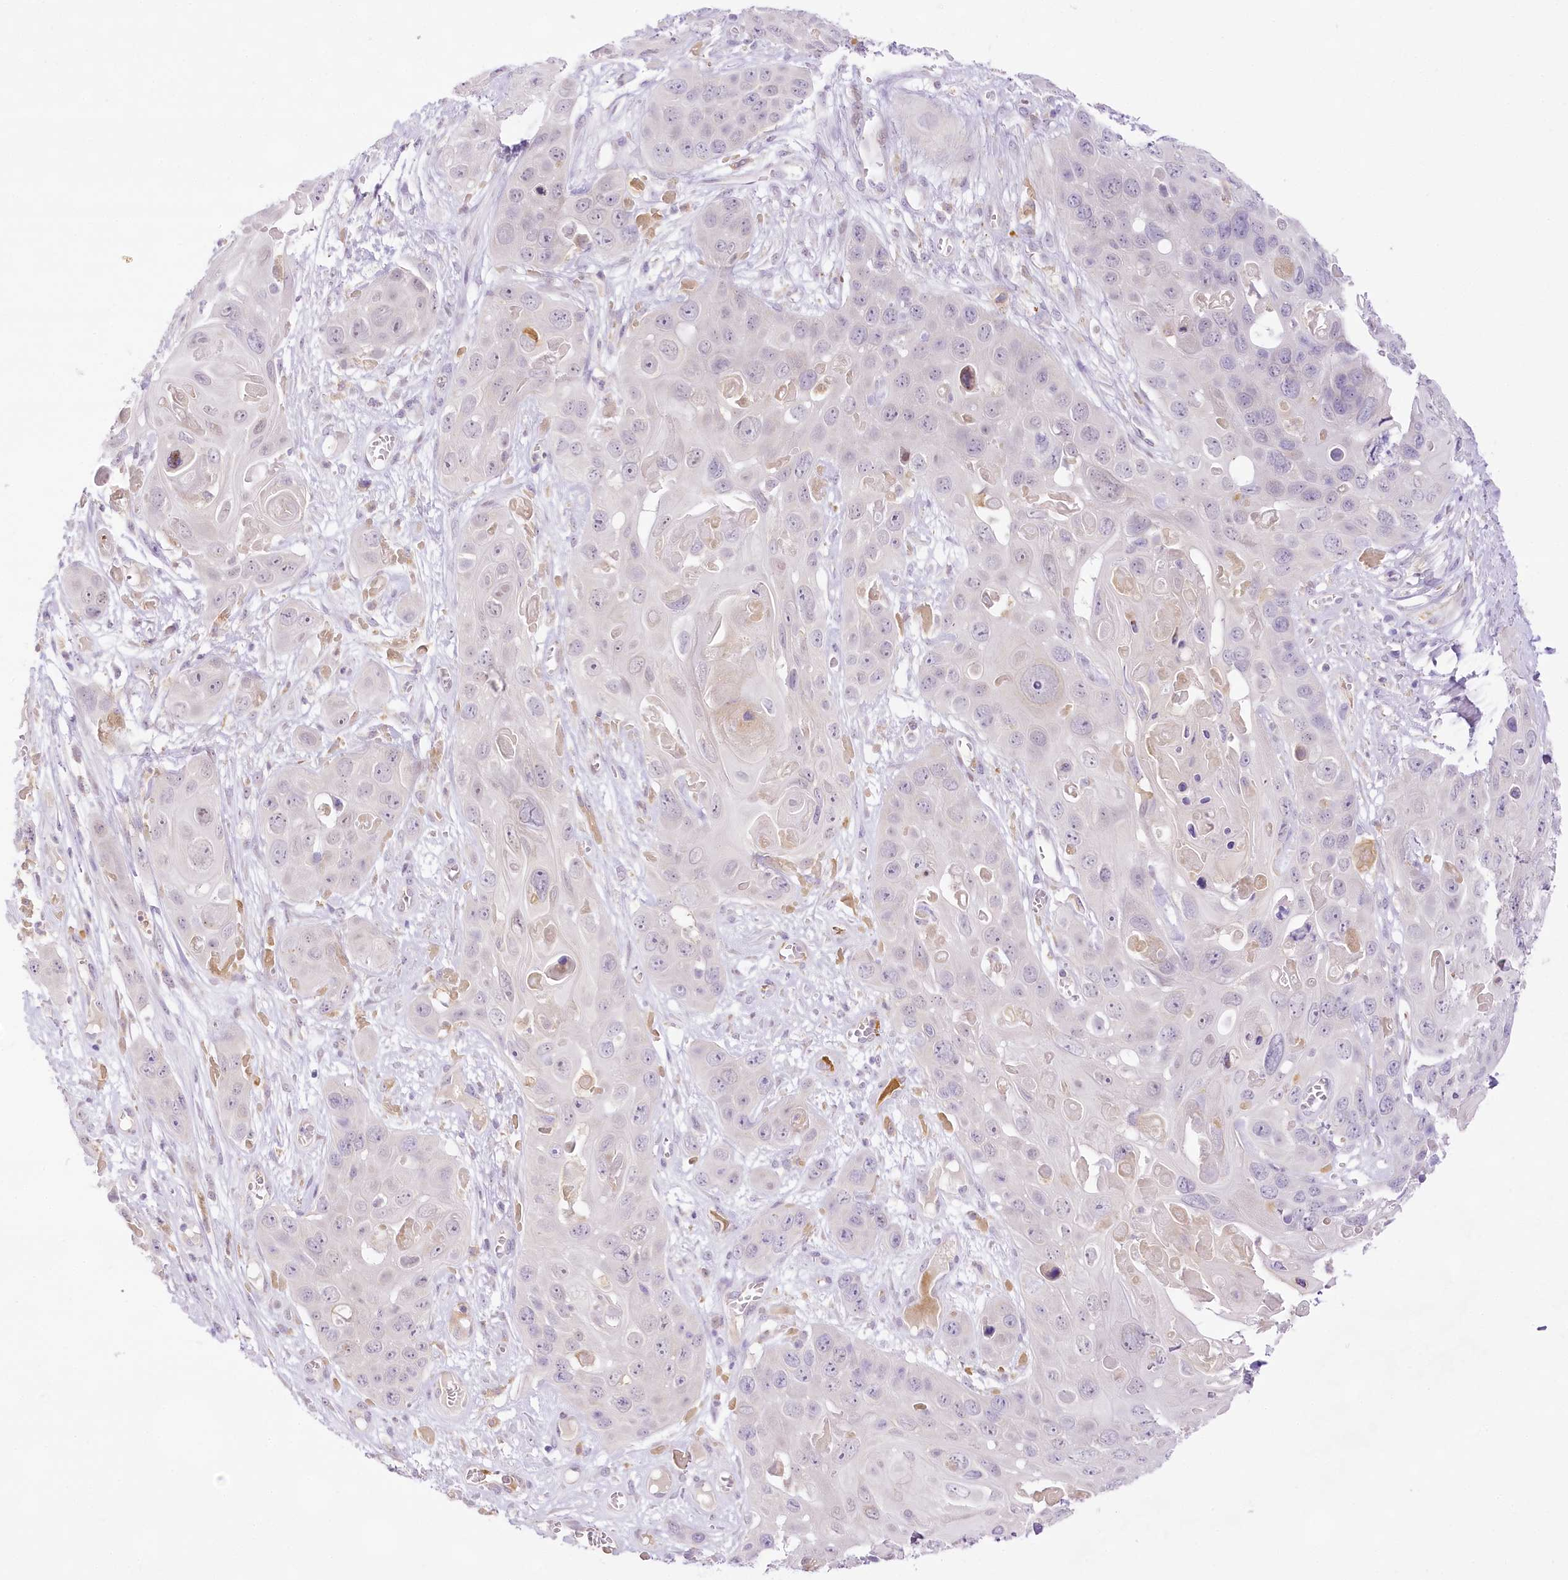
{"staining": {"intensity": "negative", "quantity": "none", "location": "none"}, "tissue": "skin cancer", "cell_type": "Tumor cells", "image_type": "cancer", "snomed": [{"axis": "morphology", "description": "Squamous cell carcinoma, NOS"}, {"axis": "topography", "description": "Skin"}], "caption": "Tumor cells show no significant protein staining in skin cancer (squamous cell carcinoma).", "gene": "CCDC30", "patient": {"sex": "male", "age": 55}}